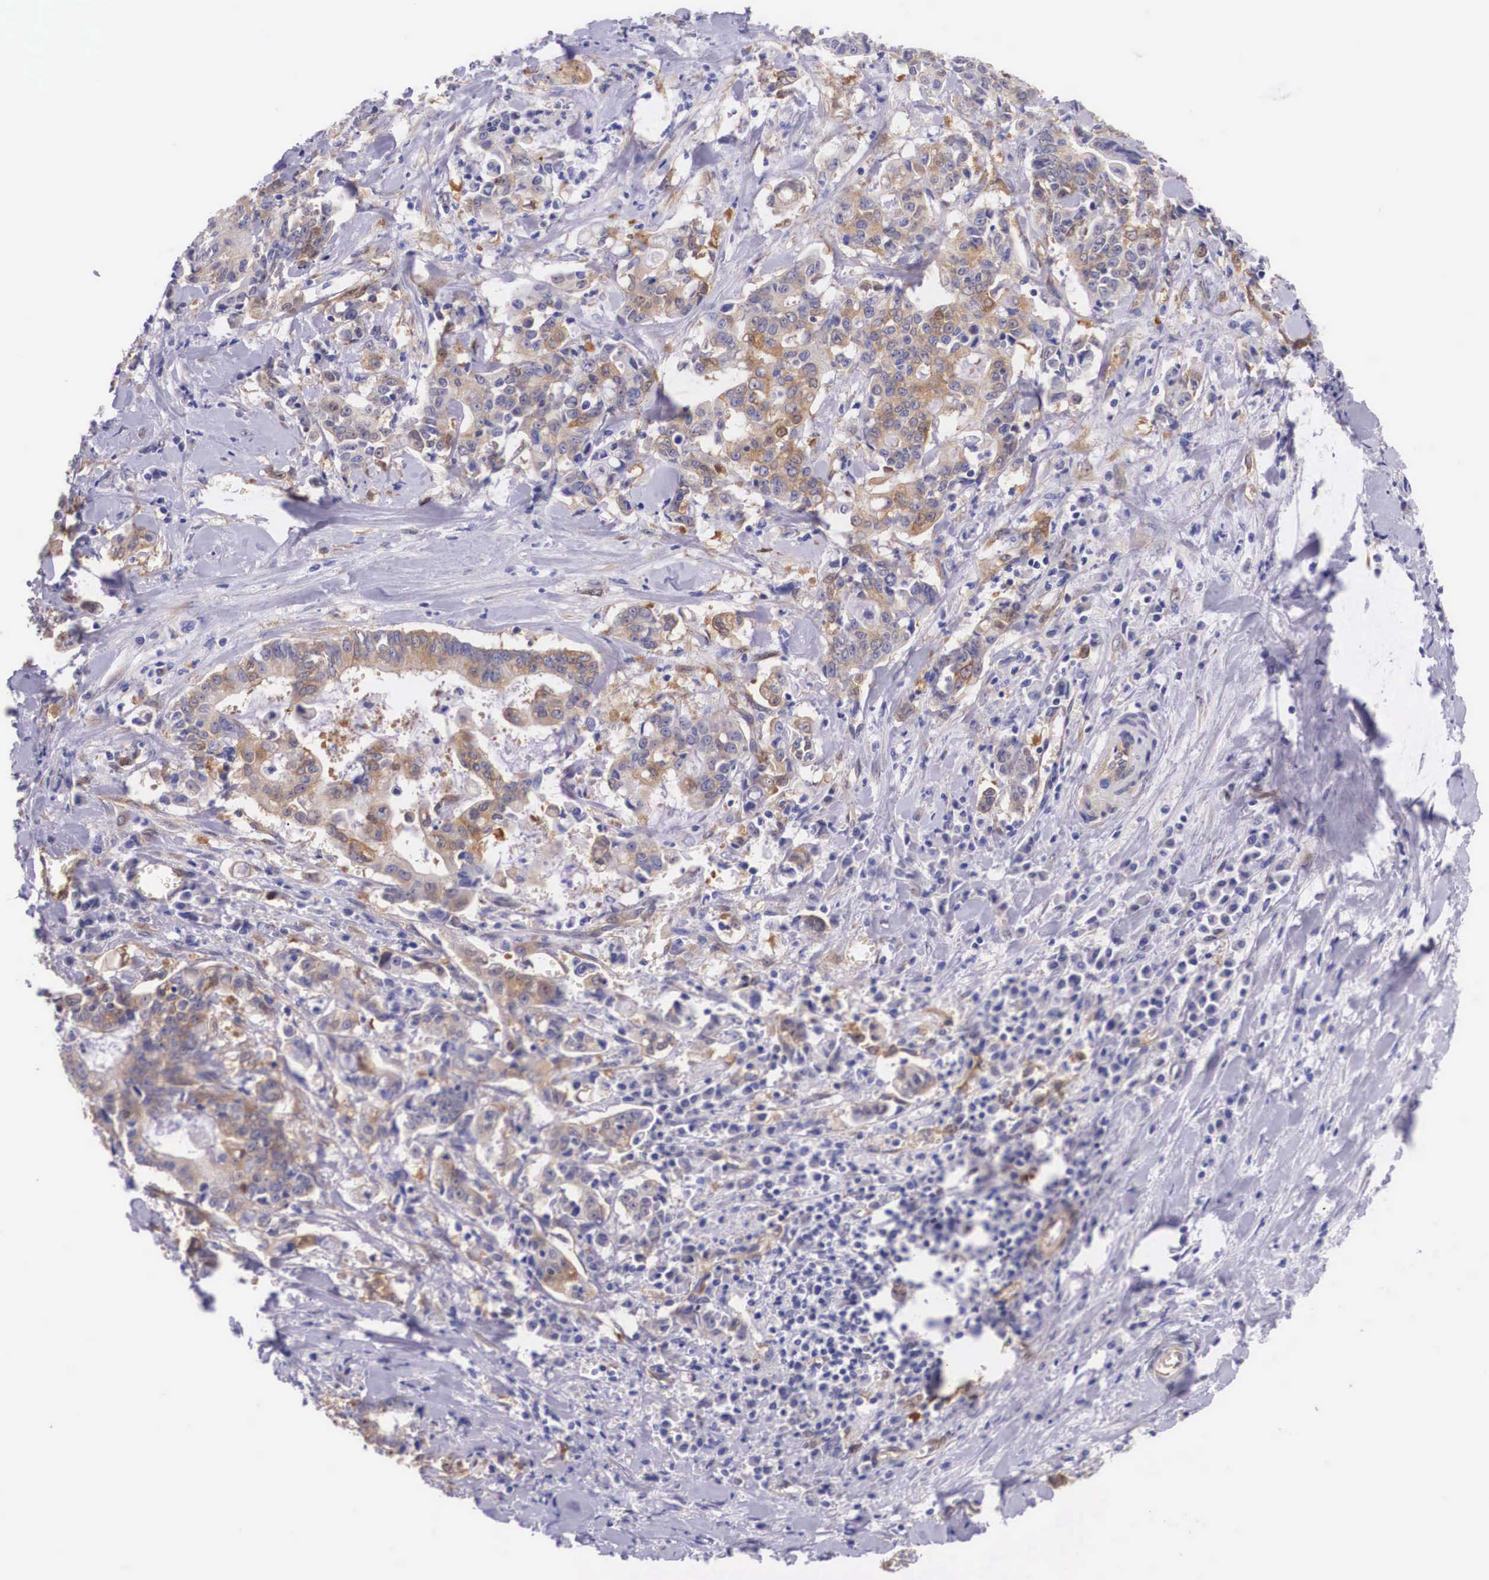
{"staining": {"intensity": "moderate", "quantity": "25%-75%", "location": "cytoplasmic/membranous"}, "tissue": "liver cancer", "cell_type": "Tumor cells", "image_type": "cancer", "snomed": [{"axis": "morphology", "description": "Cholangiocarcinoma"}, {"axis": "topography", "description": "Liver"}], "caption": "Immunohistochemistry (IHC) photomicrograph of neoplastic tissue: liver cancer (cholangiocarcinoma) stained using immunohistochemistry (IHC) reveals medium levels of moderate protein expression localized specifically in the cytoplasmic/membranous of tumor cells, appearing as a cytoplasmic/membranous brown color.", "gene": "BCAR1", "patient": {"sex": "male", "age": 57}}